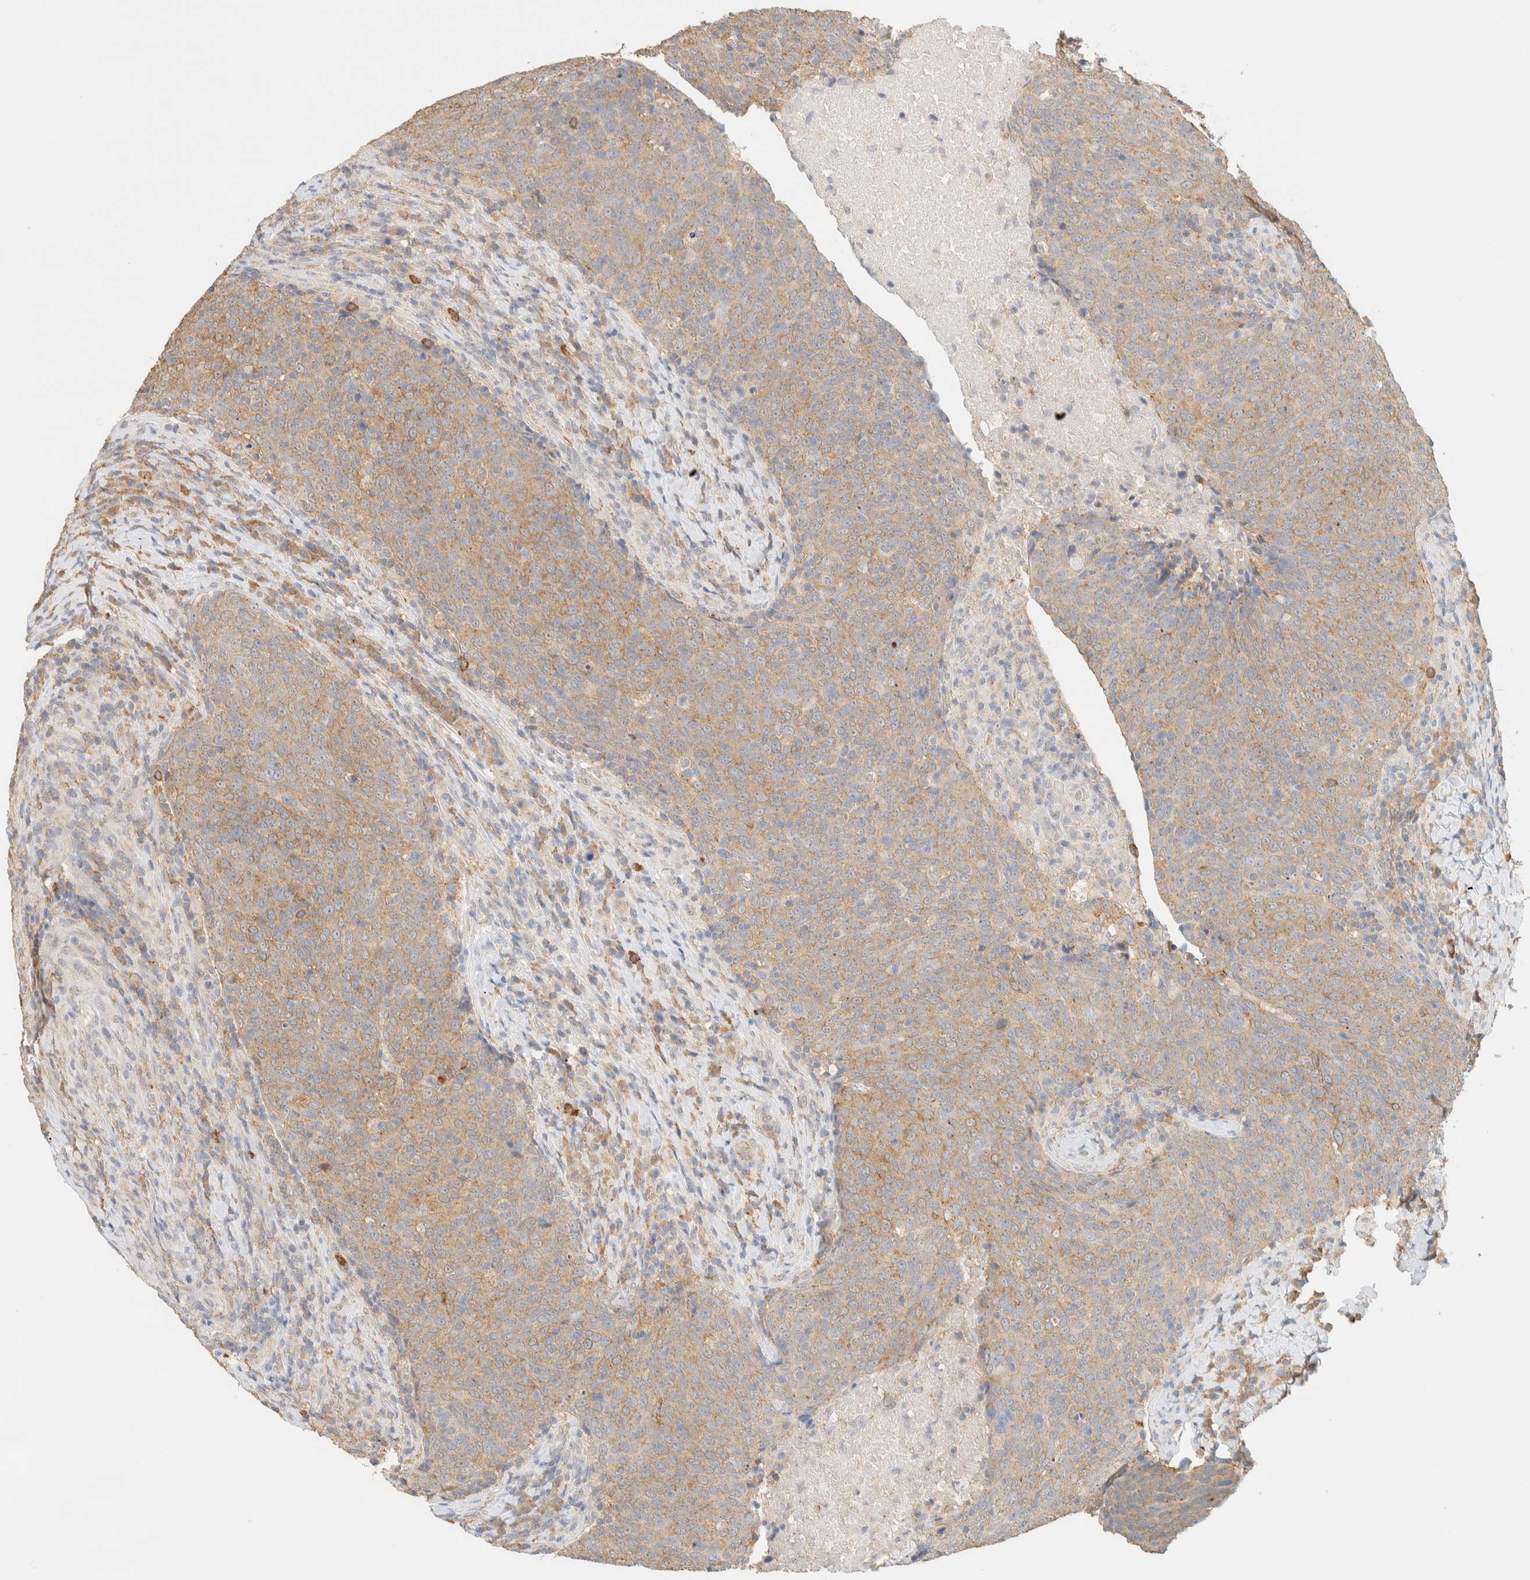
{"staining": {"intensity": "weak", "quantity": ">75%", "location": "cytoplasmic/membranous"}, "tissue": "head and neck cancer", "cell_type": "Tumor cells", "image_type": "cancer", "snomed": [{"axis": "morphology", "description": "Squamous cell carcinoma, NOS"}, {"axis": "morphology", "description": "Squamous cell carcinoma, metastatic, NOS"}, {"axis": "topography", "description": "Lymph node"}, {"axis": "topography", "description": "Head-Neck"}], "caption": "Immunohistochemistry (IHC) (DAB) staining of head and neck metastatic squamous cell carcinoma exhibits weak cytoplasmic/membranous protein positivity in about >75% of tumor cells. The protein is stained brown, and the nuclei are stained in blue (DAB IHC with brightfield microscopy, high magnification).", "gene": "TBC1D8B", "patient": {"sex": "male", "age": 62}}